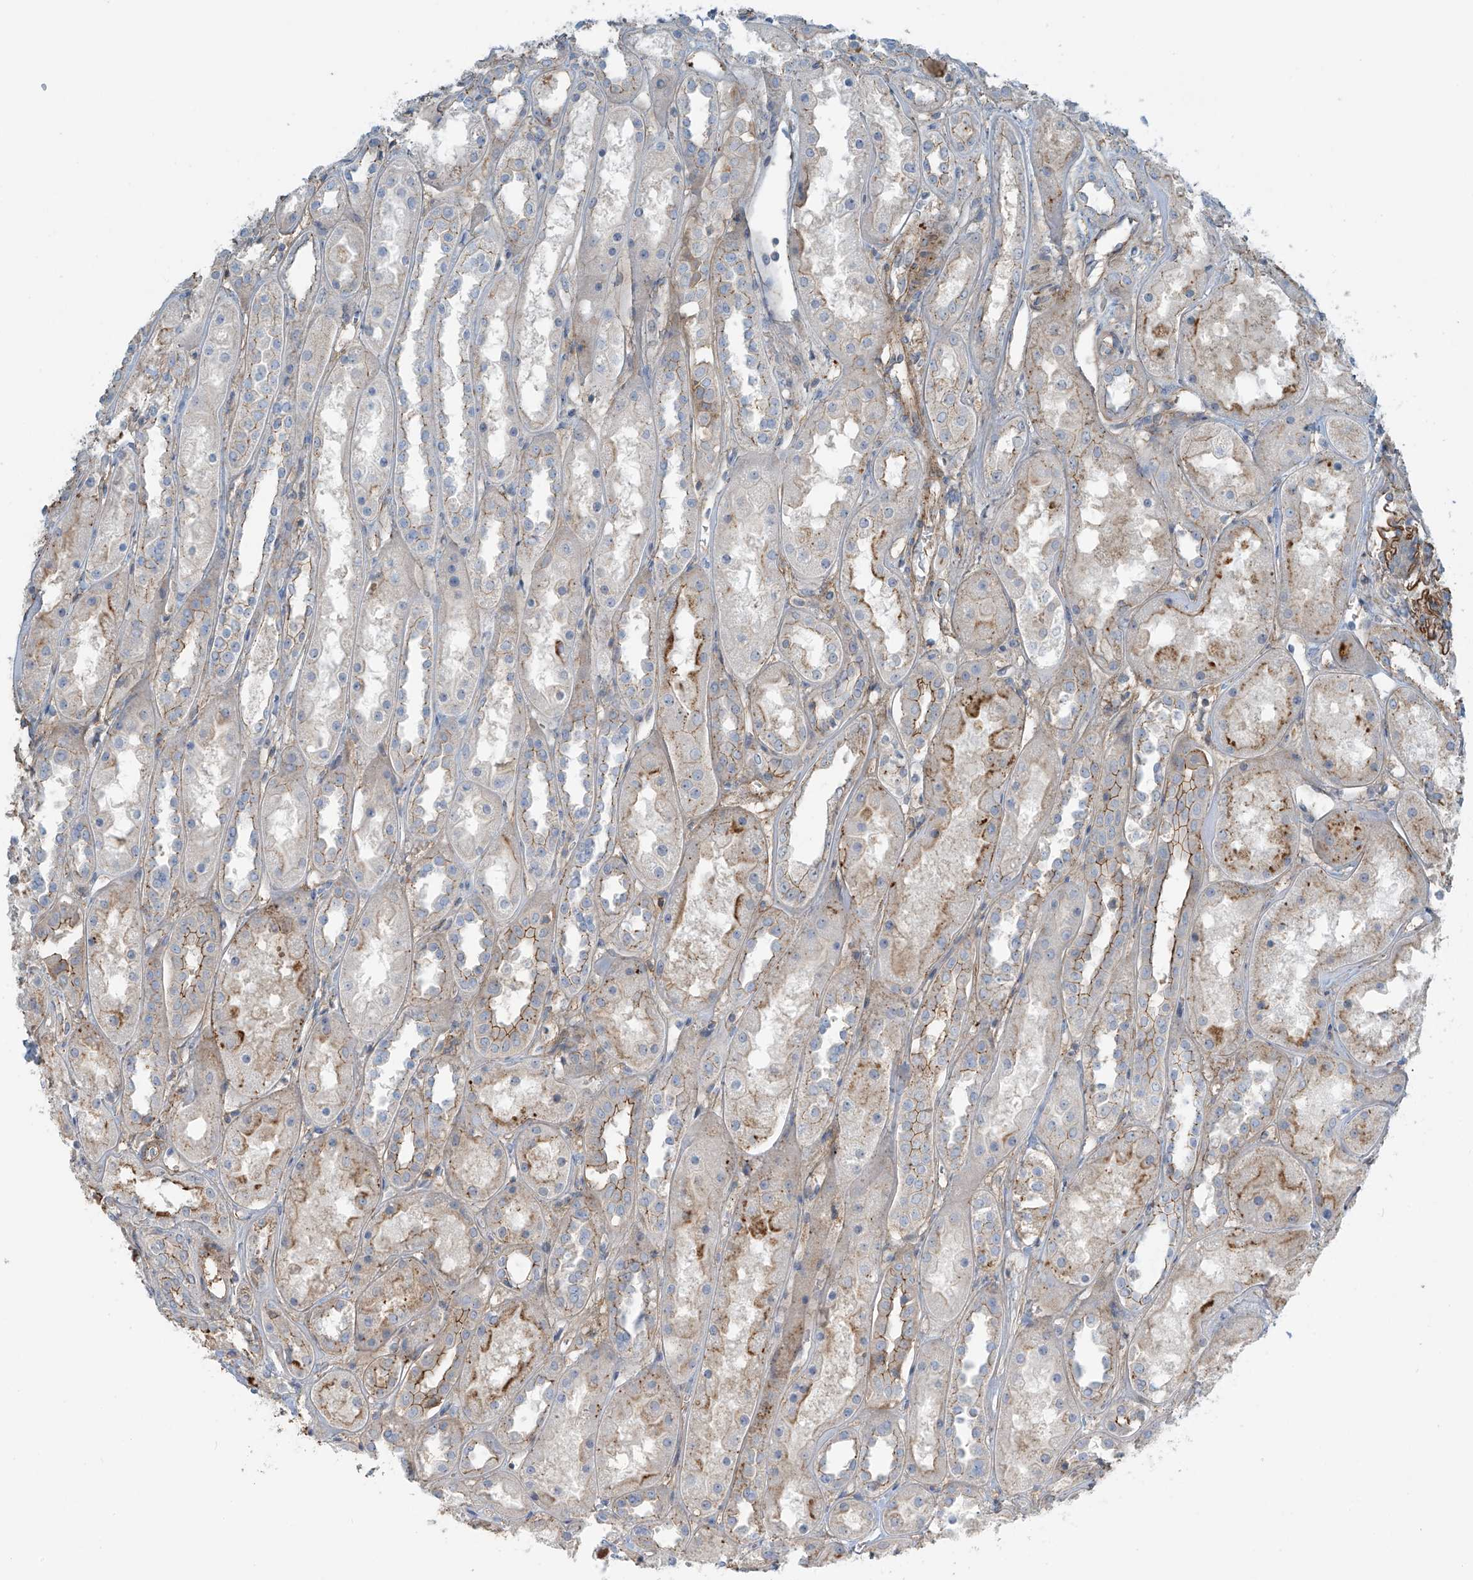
{"staining": {"intensity": "strong", "quantity": ">75%", "location": "cytoplasmic/membranous"}, "tissue": "kidney", "cell_type": "Cells in glomeruli", "image_type": "normal", "snomed": [{"axis": "morphology", "description": "Normal tissue, NOS"}, {"axis": "topography", "description": "Kidney"}], "caption": "Immunohistochemistry (IHC) of unremarkable human kidney demonstrates high levels of strong cytoplasmic/membranous positivity in approximately >75% of cells in glomeruli. (Stains: DAB in brown, nuclei in blue, Microscopy: brightfield microscopy at high magnification).", "gene": "SLC9A2", "patient": {"sex": "male", "age": 70}}